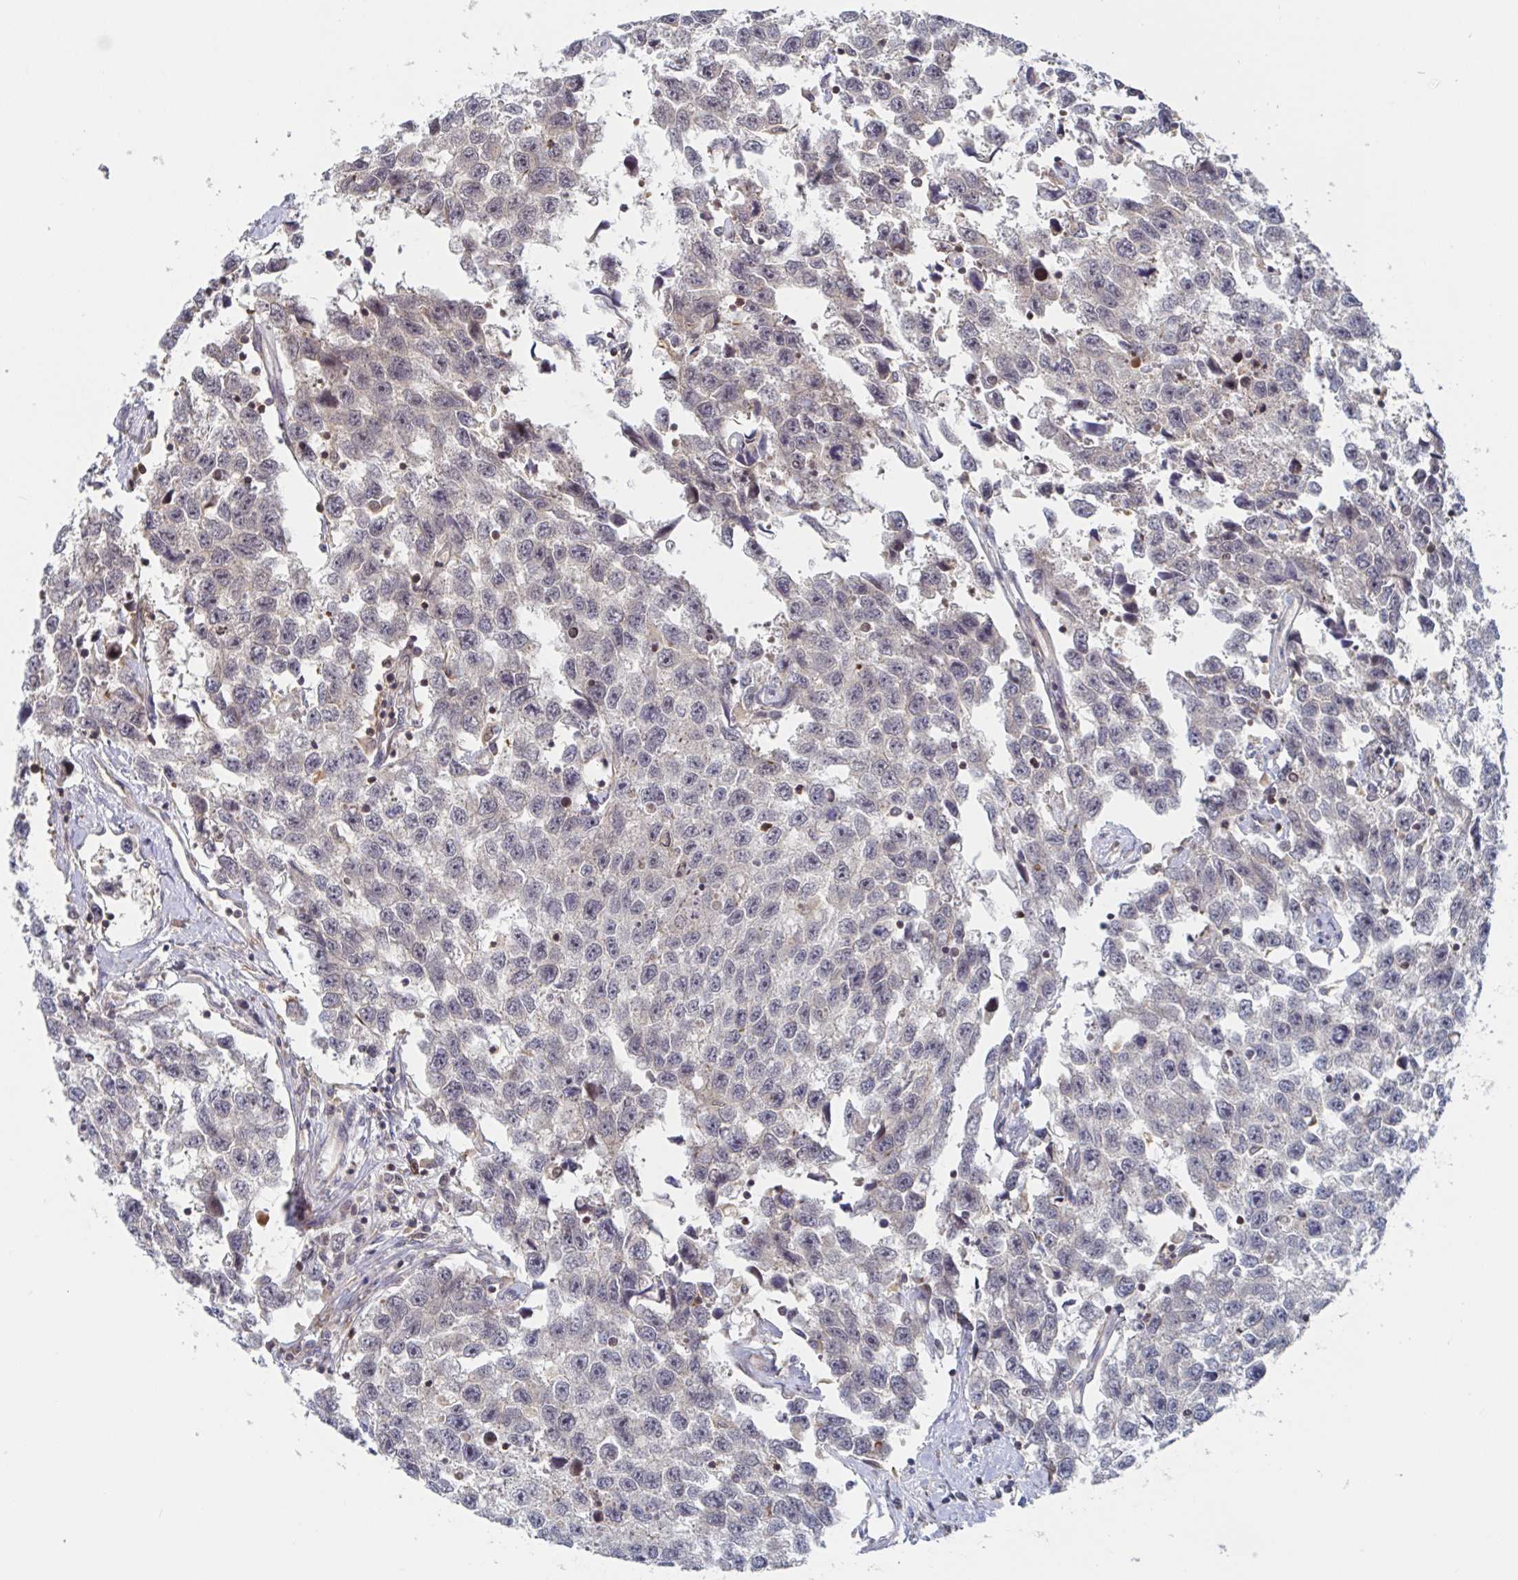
{"staining": {"intensity": "negative", "quantity": "none", "location": "none"}, "tissue": "testis cancer", "cell_type": "Tumor cells", "image_type": "cancer", "snomed": [{"axis": "morphology", "description": "Seminoma, NOS"}, {"axis": "topography", "description": "Testis"}], "caption": "The immunohistochemistry (IHC) histopathology image has no significant positivity in tumor cells of testis seminoma tissue.", "gene": "DHRS12", "patient": {"sex": "male", "age": 33}}